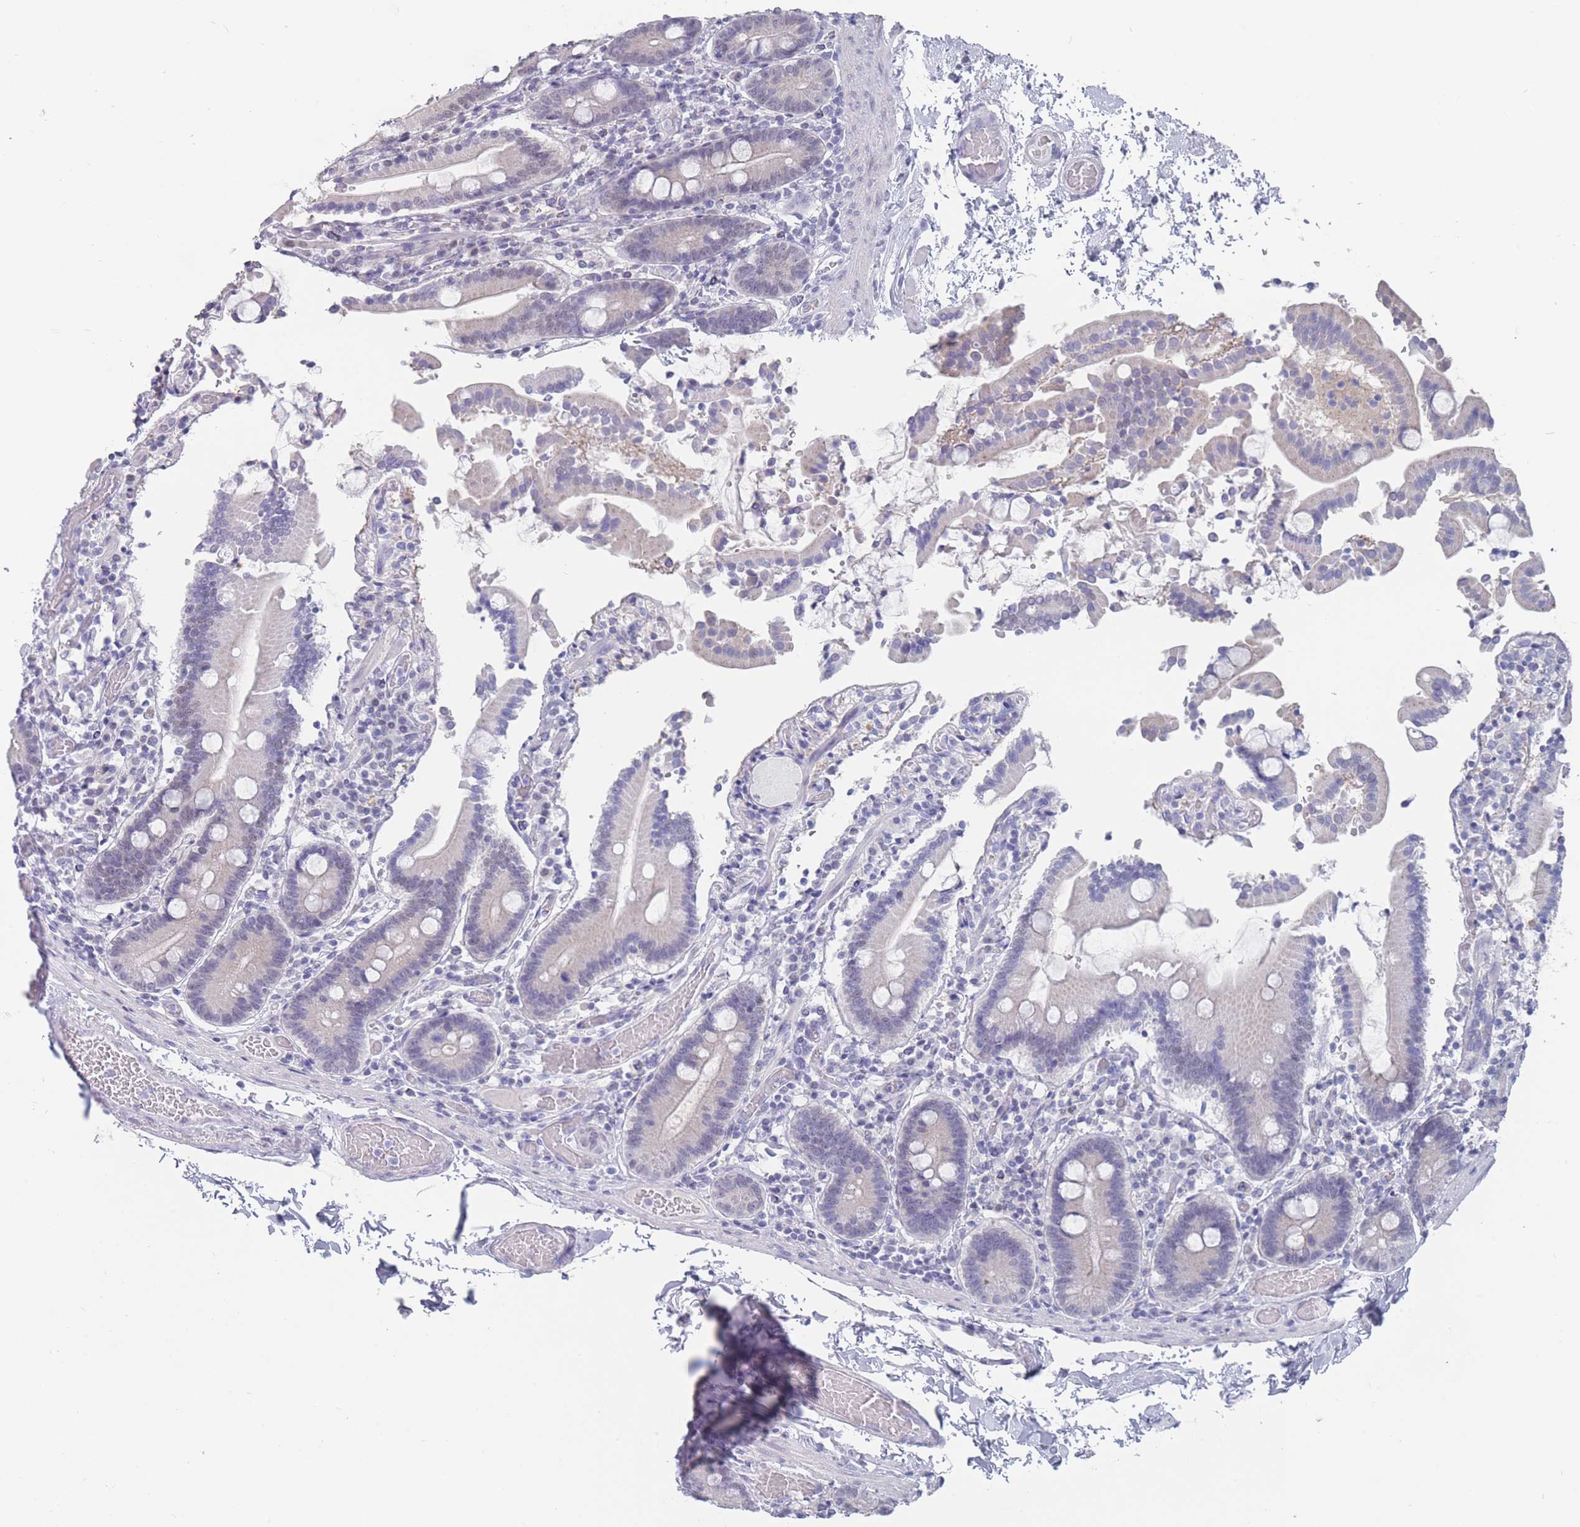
{"staining": {"intensity": "negative", "quantity": "none", "location": "none"}, "tissue": "duodenum", "cell_type": "Glandular cells", "image_type": "normal", "snomed": [{"axis": "morphology", "description": "Normal tissue, NOS"}, {"axis": "topography", "description": "Duodenum"}], "caption": "Immunohistochemistry histopathology image of benign duodenum stained for a protein (brown), which exhibits no staining in glandular cells.", "gene": "CYP51A1", "patient": {"sex": "male", "age": 55}}